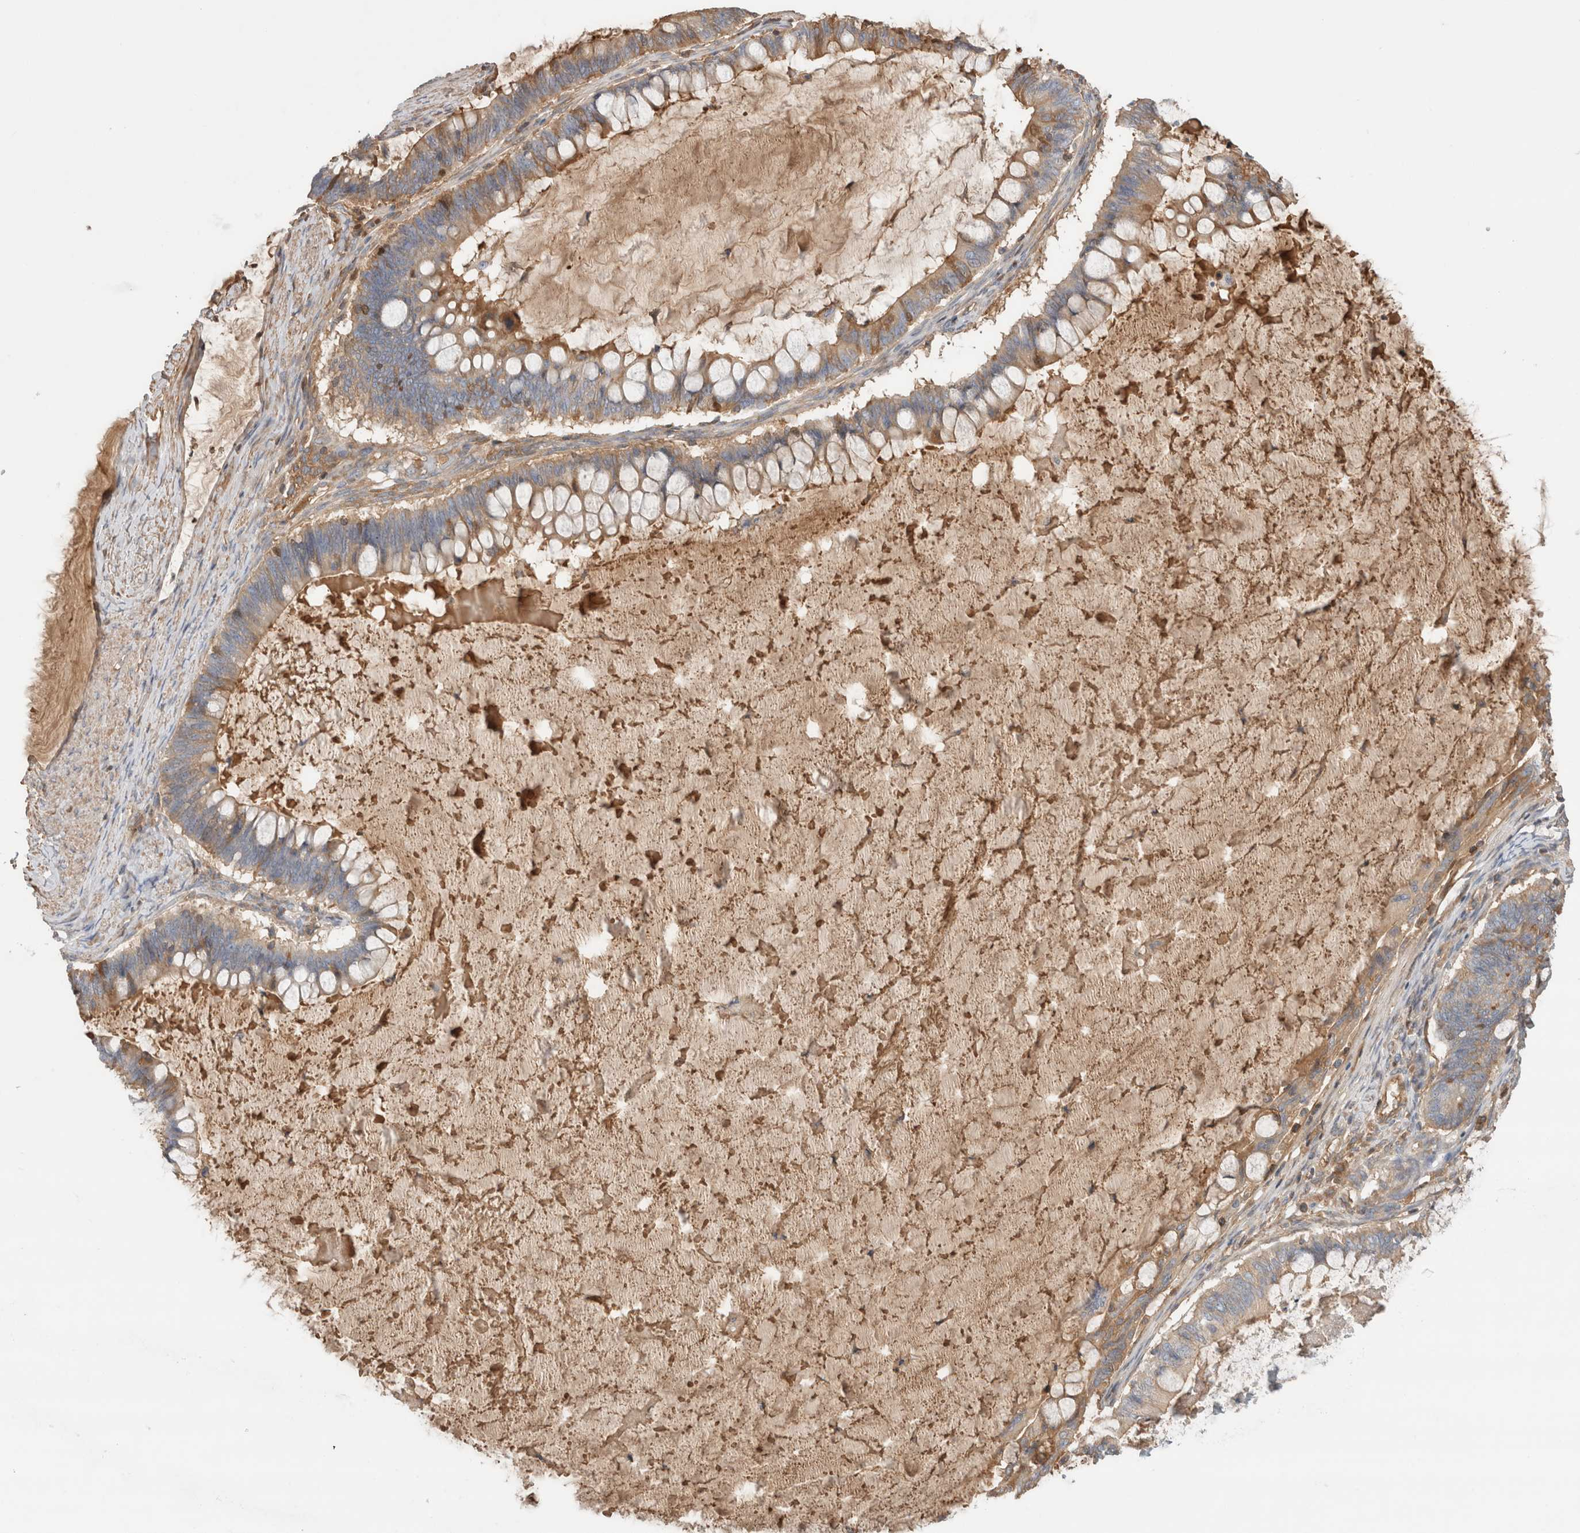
{"staining": {"intensity": "moderate", "quantity": "25%-75%", "location": "cytoplasmic/membranous"}, "tissue": "ovarian cancer", "cell_type": "Tumor cells", "image_type": "cancer", "snomed": [{"axis": "morphology", "description": "Cystadenocarcinoma, mucinous, NOS"}, {"axis": "topography", "description": "Ovary"}], "caption": "Immunohistochemical staining of human ovarian cancer displays medium levels of moderate cytoplasmic/membranous positivity in approximately 25%-75% of tumor cells. The staining was performed using DAB to visualize the protein expression in brown, while the nuclei were stained in blue with hematoxylin (Magnification: 20x).", "gene": "CFI", "patient": {"sex": "female", "age": 61}}